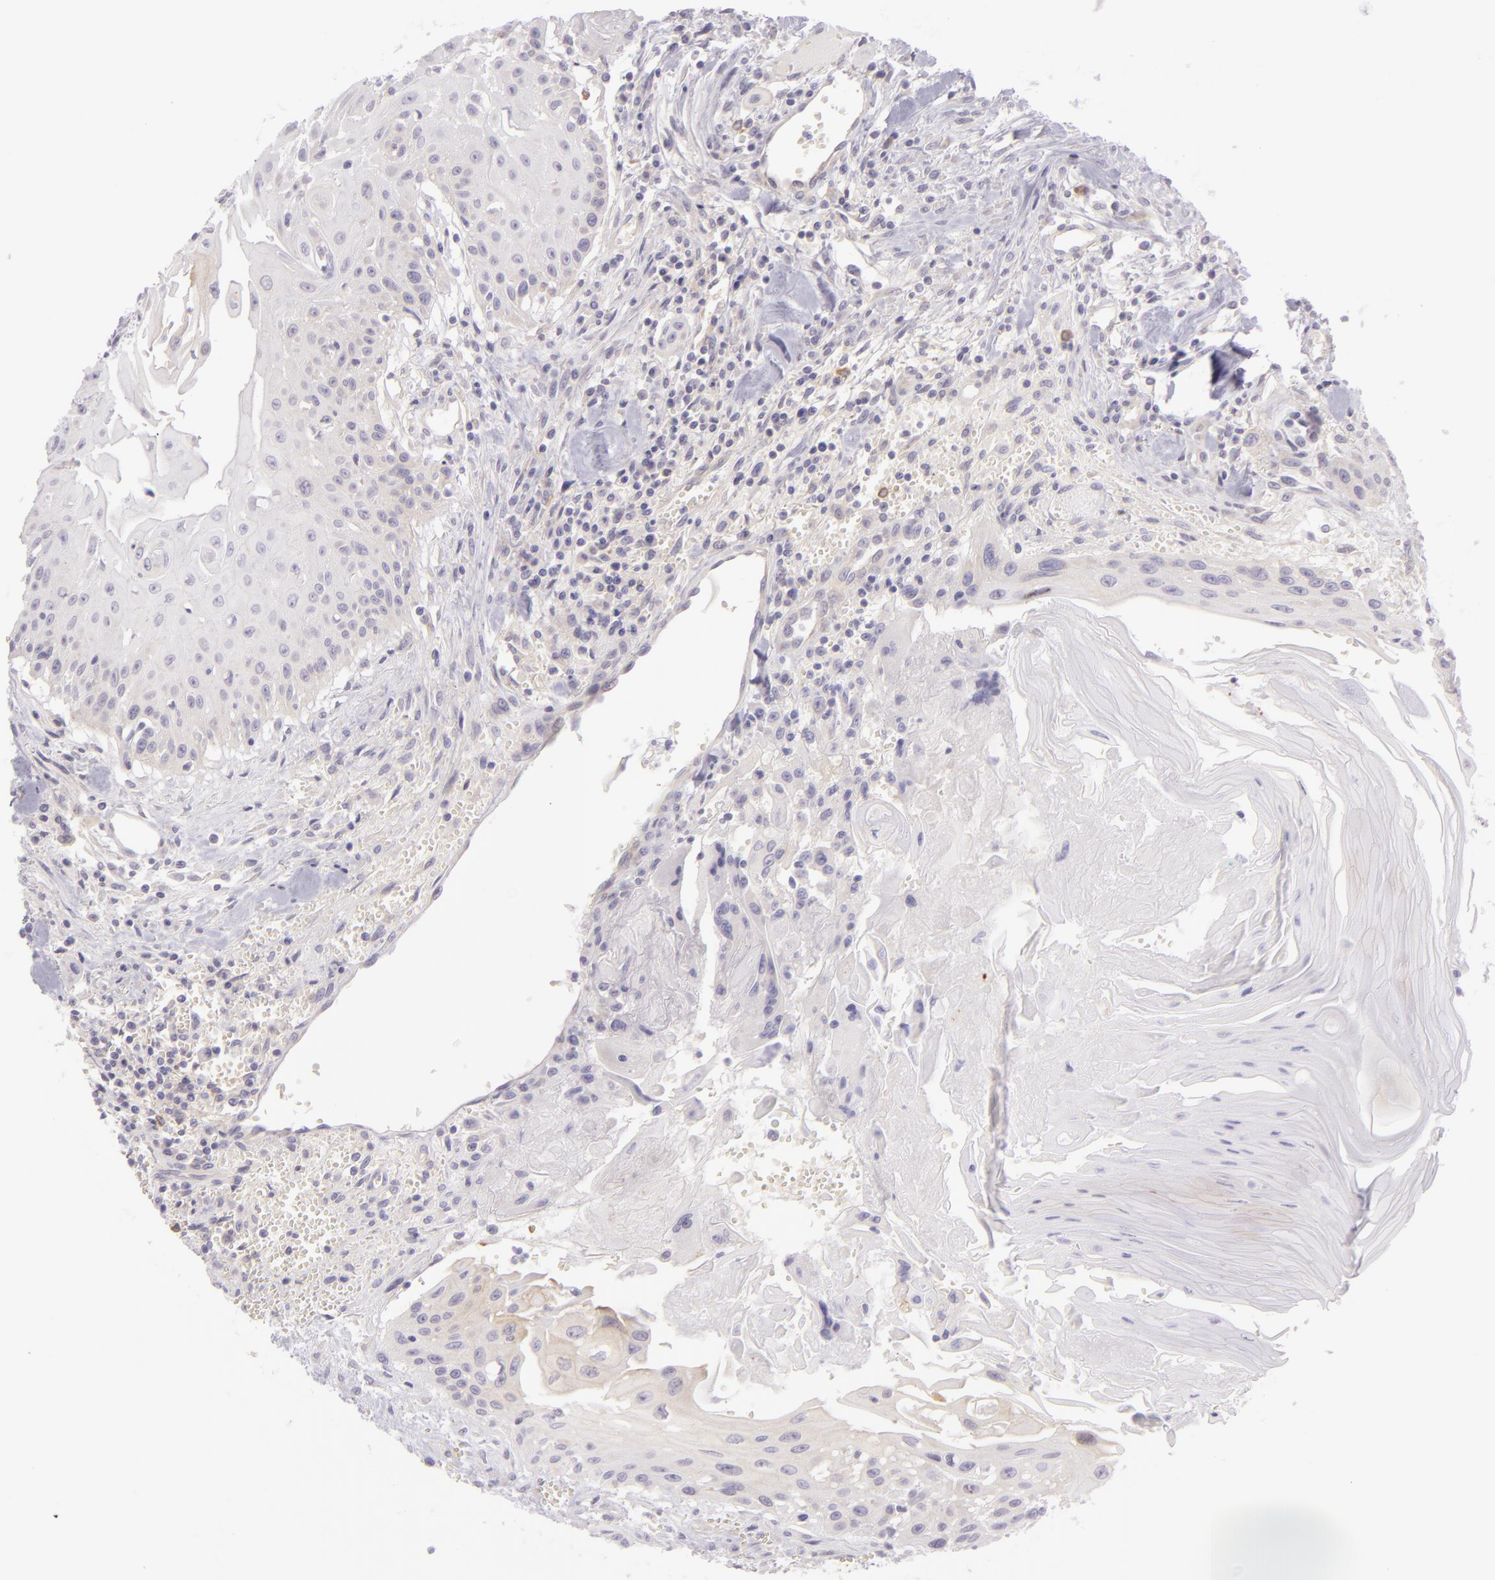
{"staining": {"intensity": "negative", "quantity": "none", "location": "none"}, "tissue": "head and neck cancer", "cell_type": "Tumor cells", "image_type": "cancer", "snomed": [{"axis": "morphology", "description": "Squamous cell carcinoma, NOS"}, {"axis": "morphology", "description": "Squamous cell carcinoma, metastatic, NOS"}, {"axis": "topography", "description": "Lymph node"}, {"axis": "topography", "description": "Salivary gland"}, {"axis": "topography", "description": "Head-Neck"}], "caption": "This is a image of immunohistochemistry (IHC) staining of head and neck cancer (squamous cell carcinoma), which shows no staining in tumor cells.", "gene": "ZC3H7B", "patient": {"sex": "female", "age": 74}}